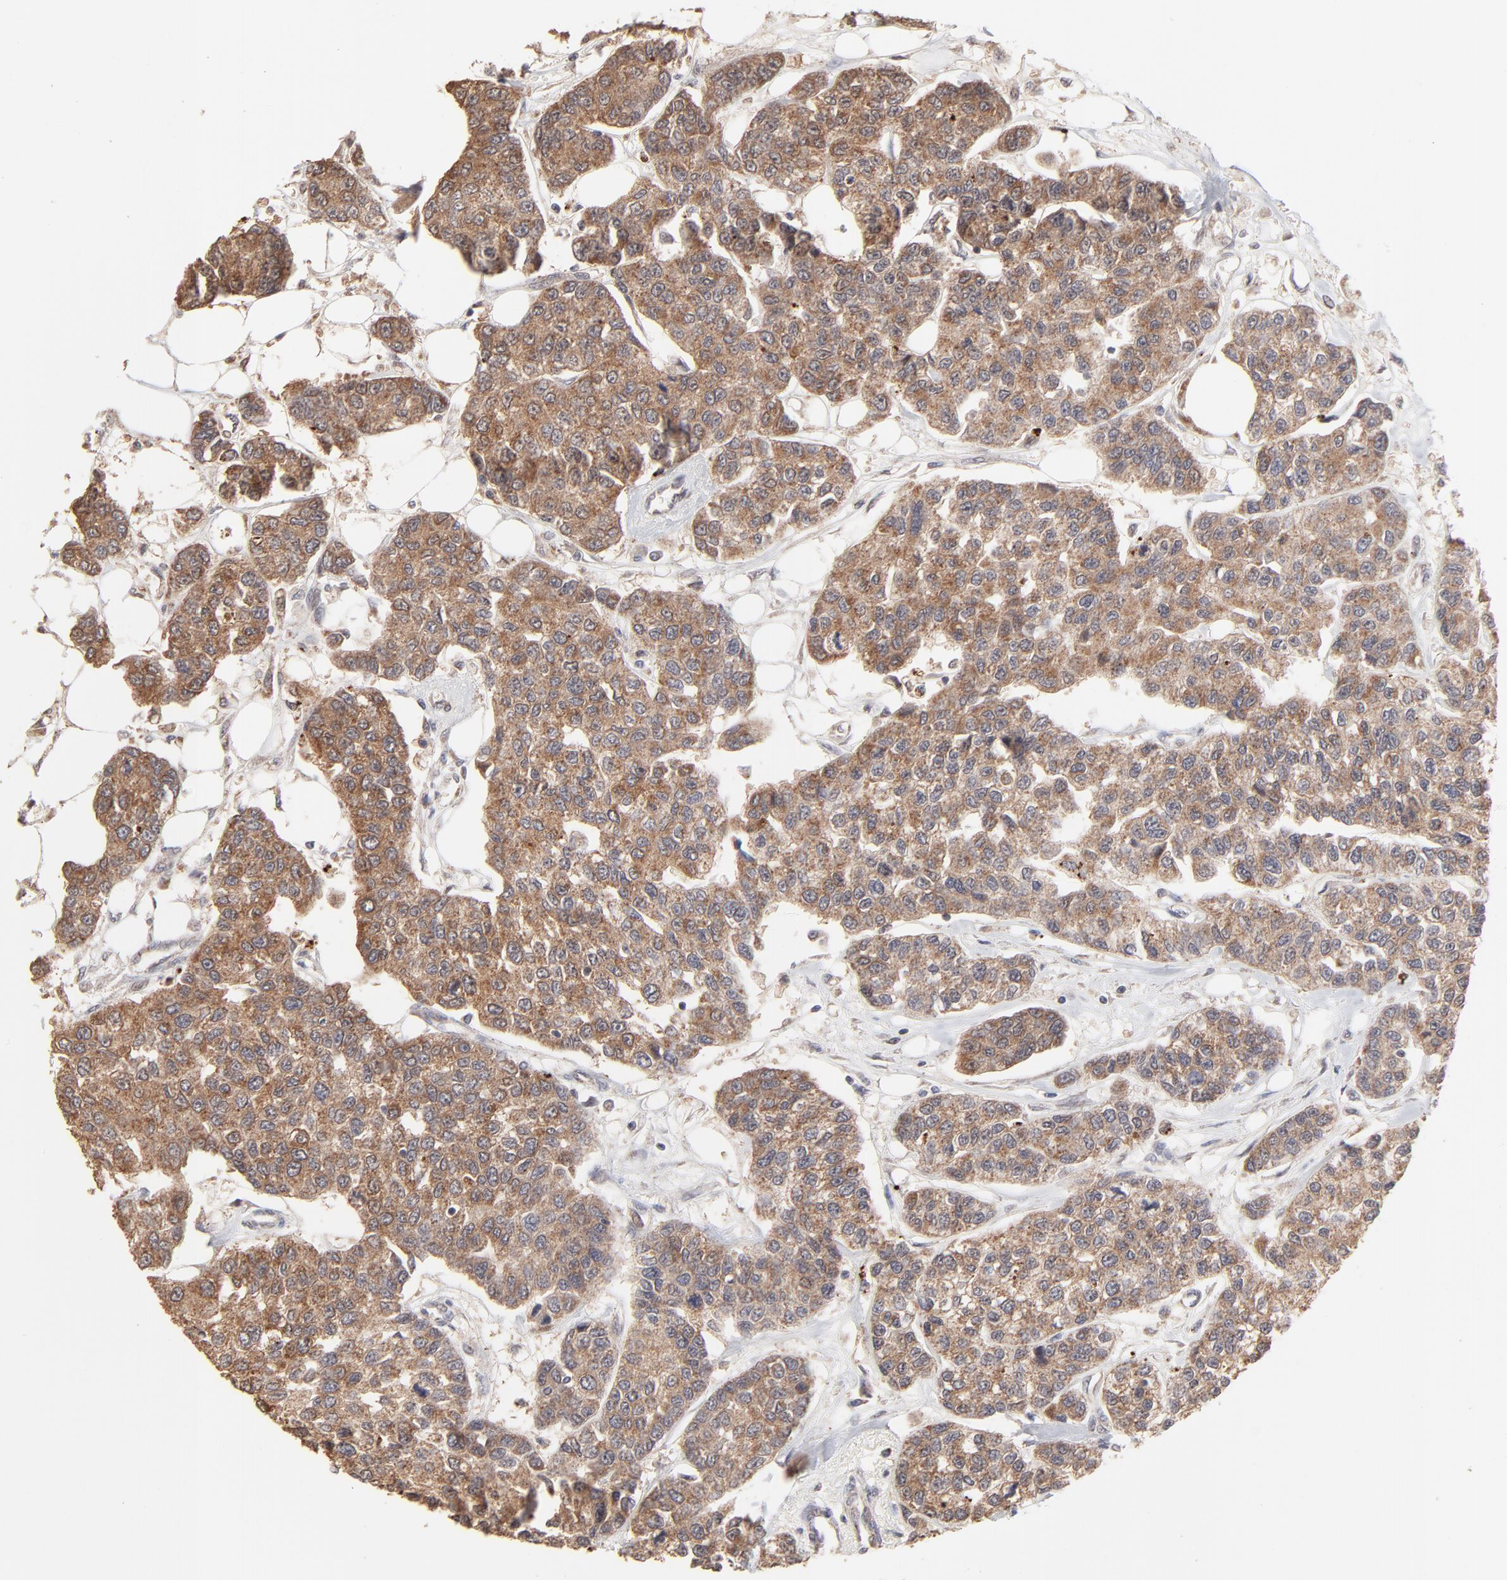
{"staining": {"intensity": "strong", "quantity": "25%-75%", "location": "cytoplasmic/membranous"}, "tissue": "breast cancer", "cell_type": "Tumor cells", "image_type": "cancer", "snomed": [{"axis": "morphology", "description": "Duct carcinoma"}, {"axis": "topography", "description": "Breast"}], "caption": "Breast cancer (infiltrating ductal carcinoma) was stained to show a protein in brown. There is high levels of strong cytoplasmic/membranous staining in about 25%-75% of tumor cells.", "gene": "MSL2", "patient": {"sex": "female", "age": 51}}